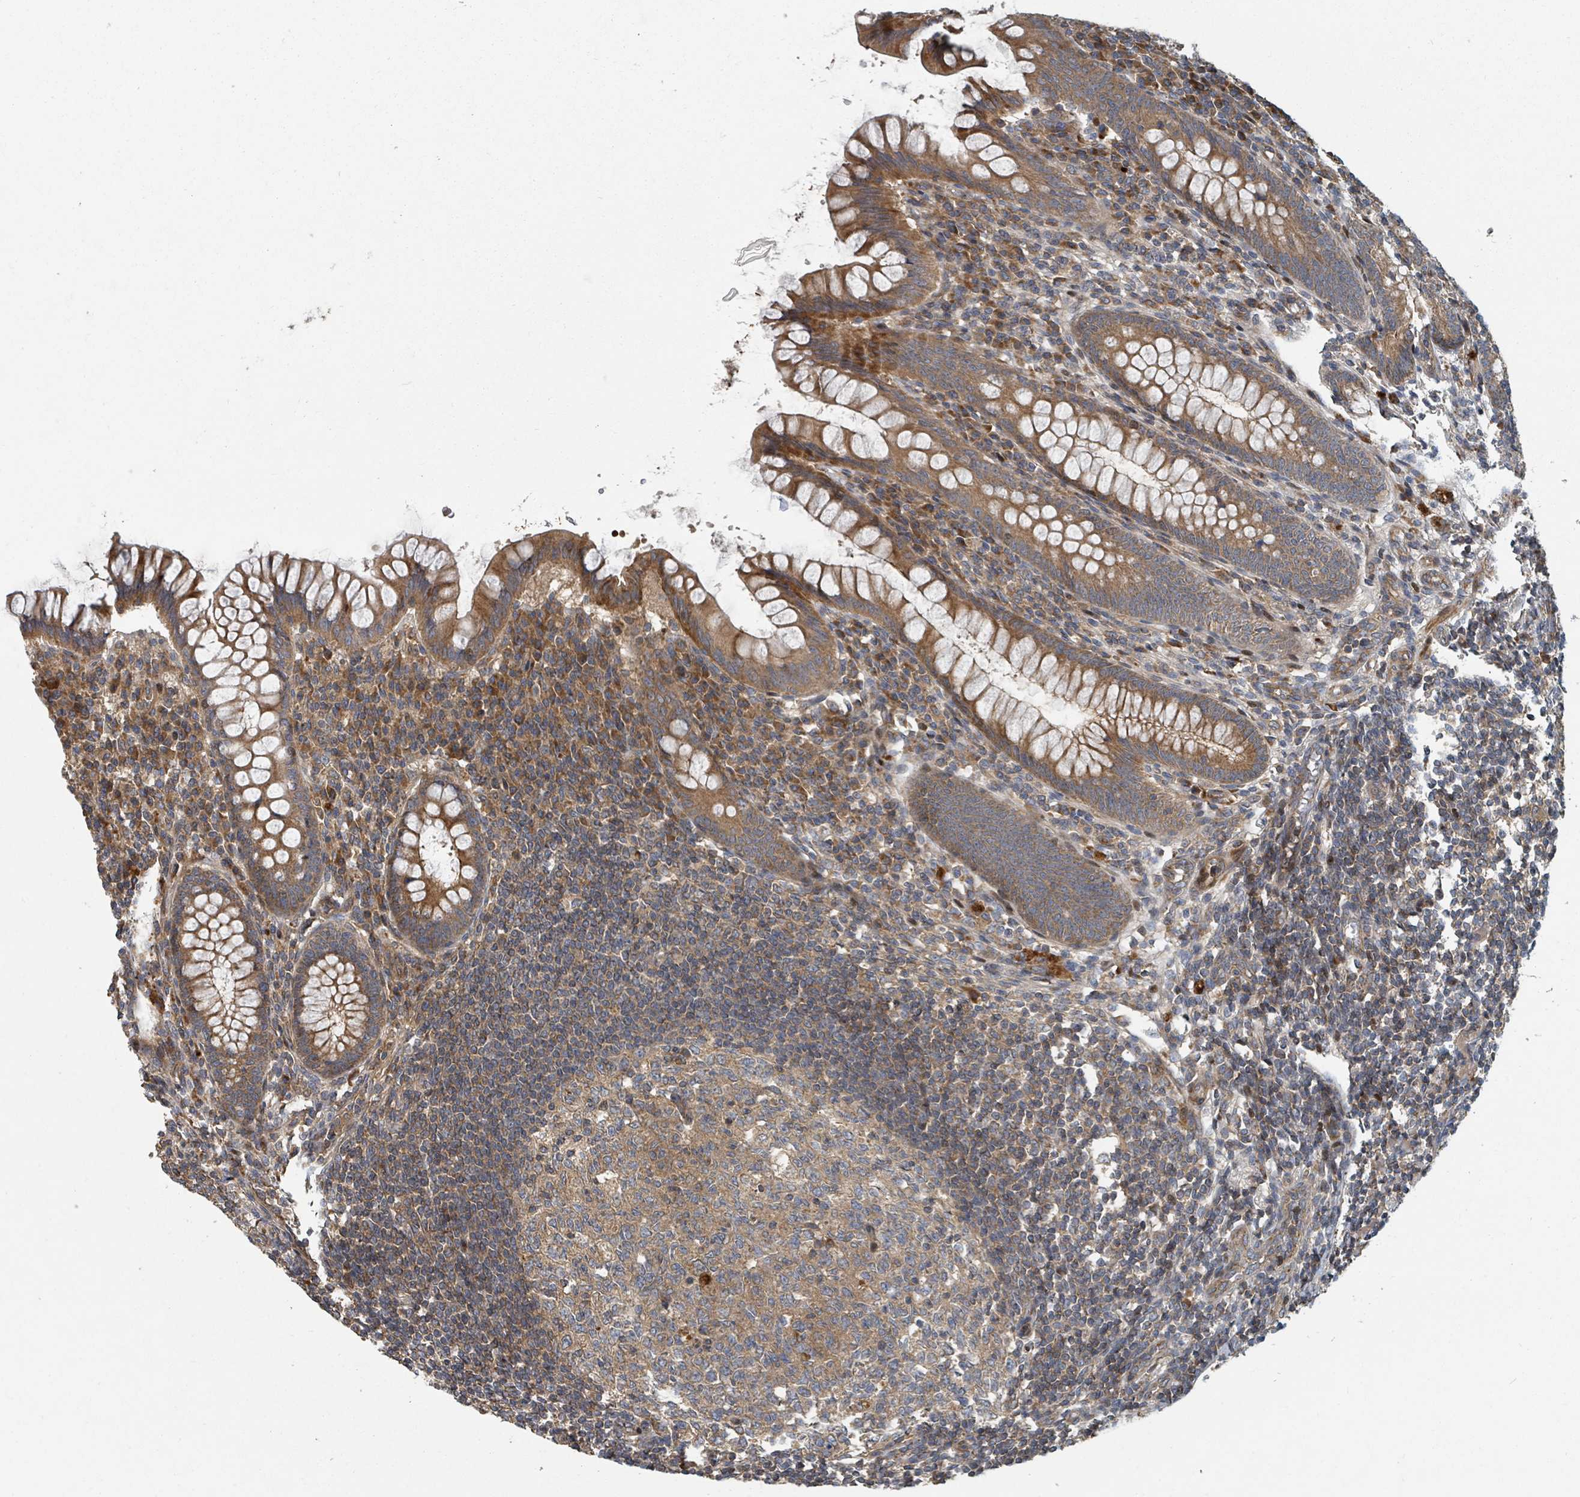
{"staining": {"intensity": "strong", "quantity": ">75%", "location": "cytoplasmic/membranous"}, "tissue": "appendix", "cell_type": "Glandular cells", "image_type": "normal", "snomed": [{"axis": "morphology", "description": "Normal tissue, NOS"}, {"axis": "topography", "description": "Appendix"}], "caption": "Appendix stained with a protein marker demonstrates strong staining in glandular cells.", "gene": "DPM1", "patient": {"sex": "female", "age": 33}}